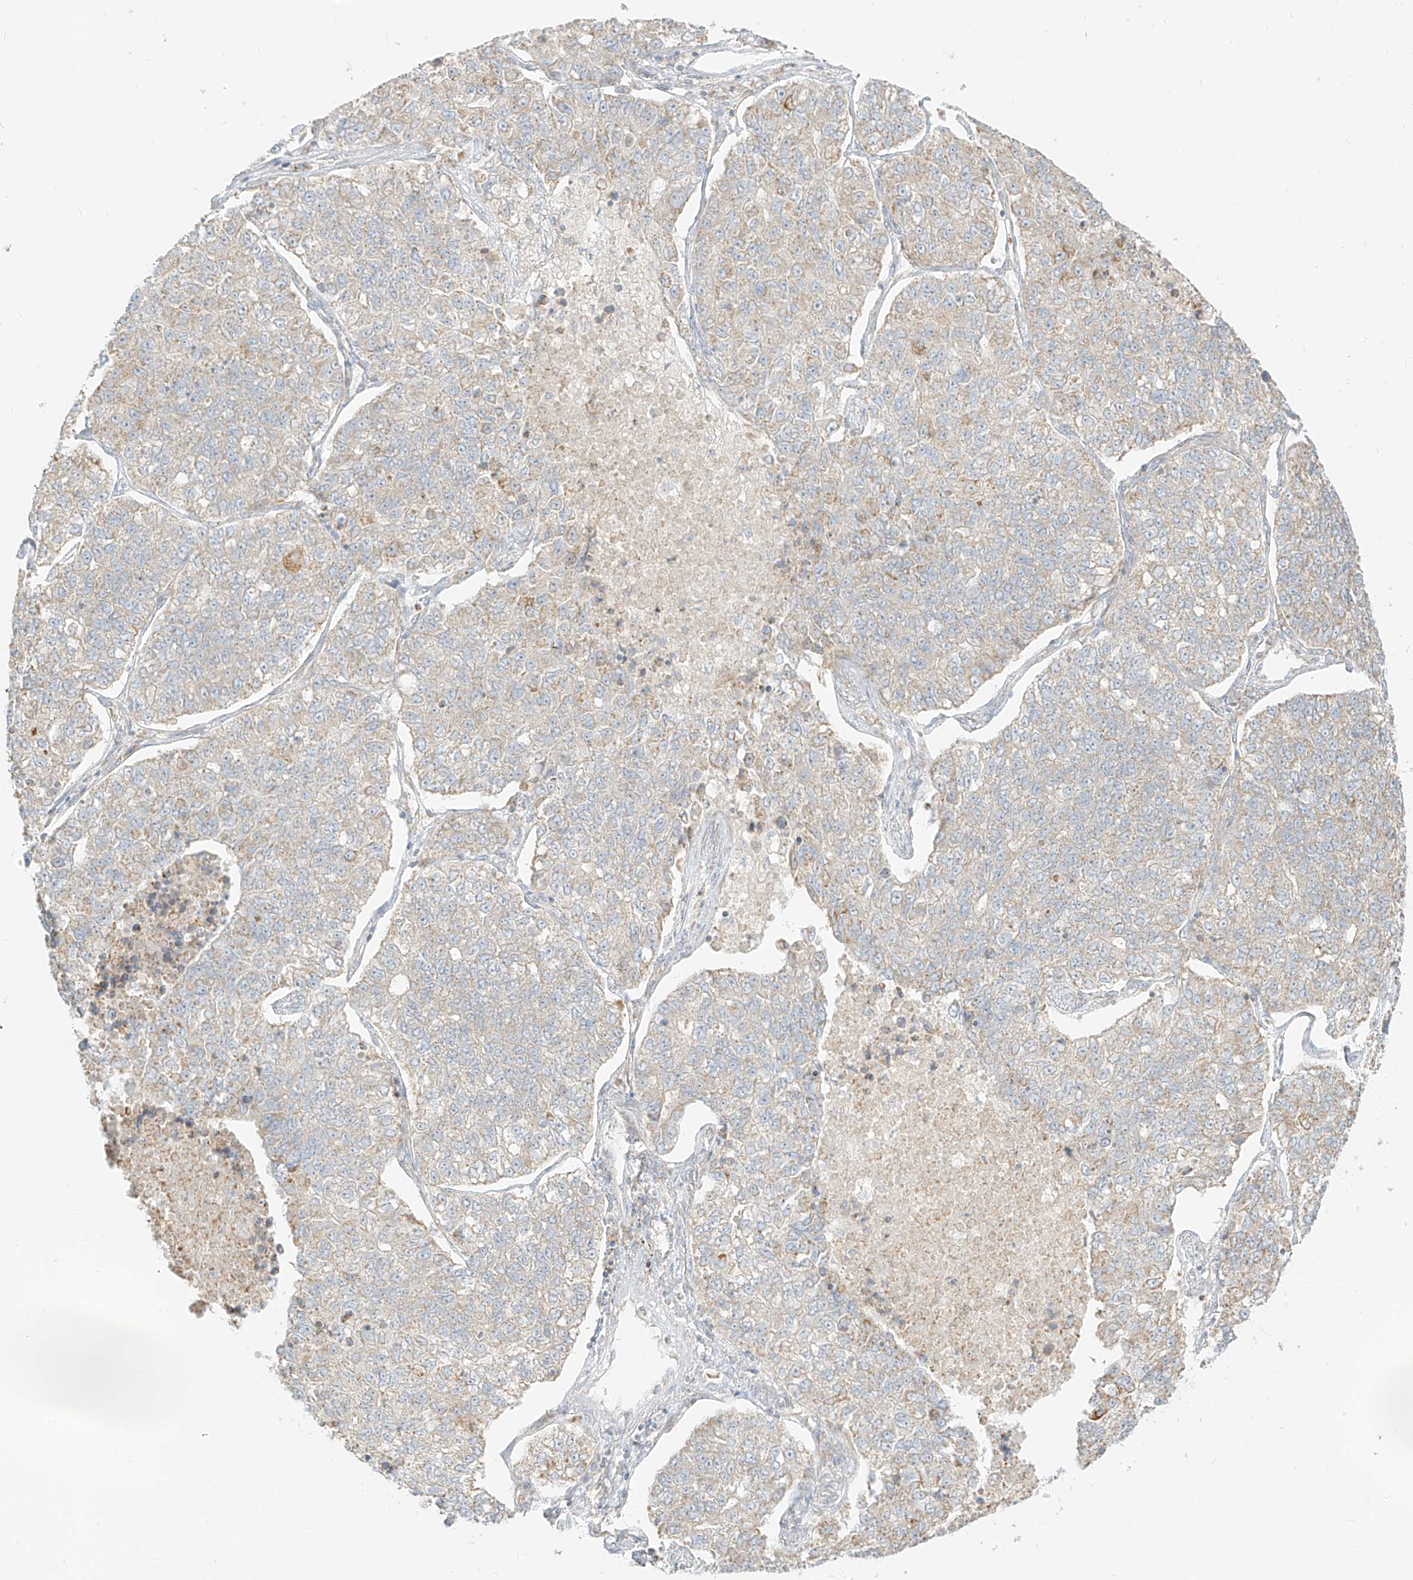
{"staining": {"intensity": "weak", "quantity": "<25%", "location": "cytoplasmic/membranous"}, "tissue": "lung cancer", "cell_type": "Tumor cells", "image_type": "cancer", "snomed": [{"axis": "morphology", "description": "Adenocarcinoma, NOS"}, {"axis": "topography", "description": "Lung"}], "caption": "This is an immunohistochemistry (IHC) micrograph of lung adenocarcinoma. There is no expression in tumor cells.", "gene": "ZIM3", "patient": {"sex": "male", "age": 49}}